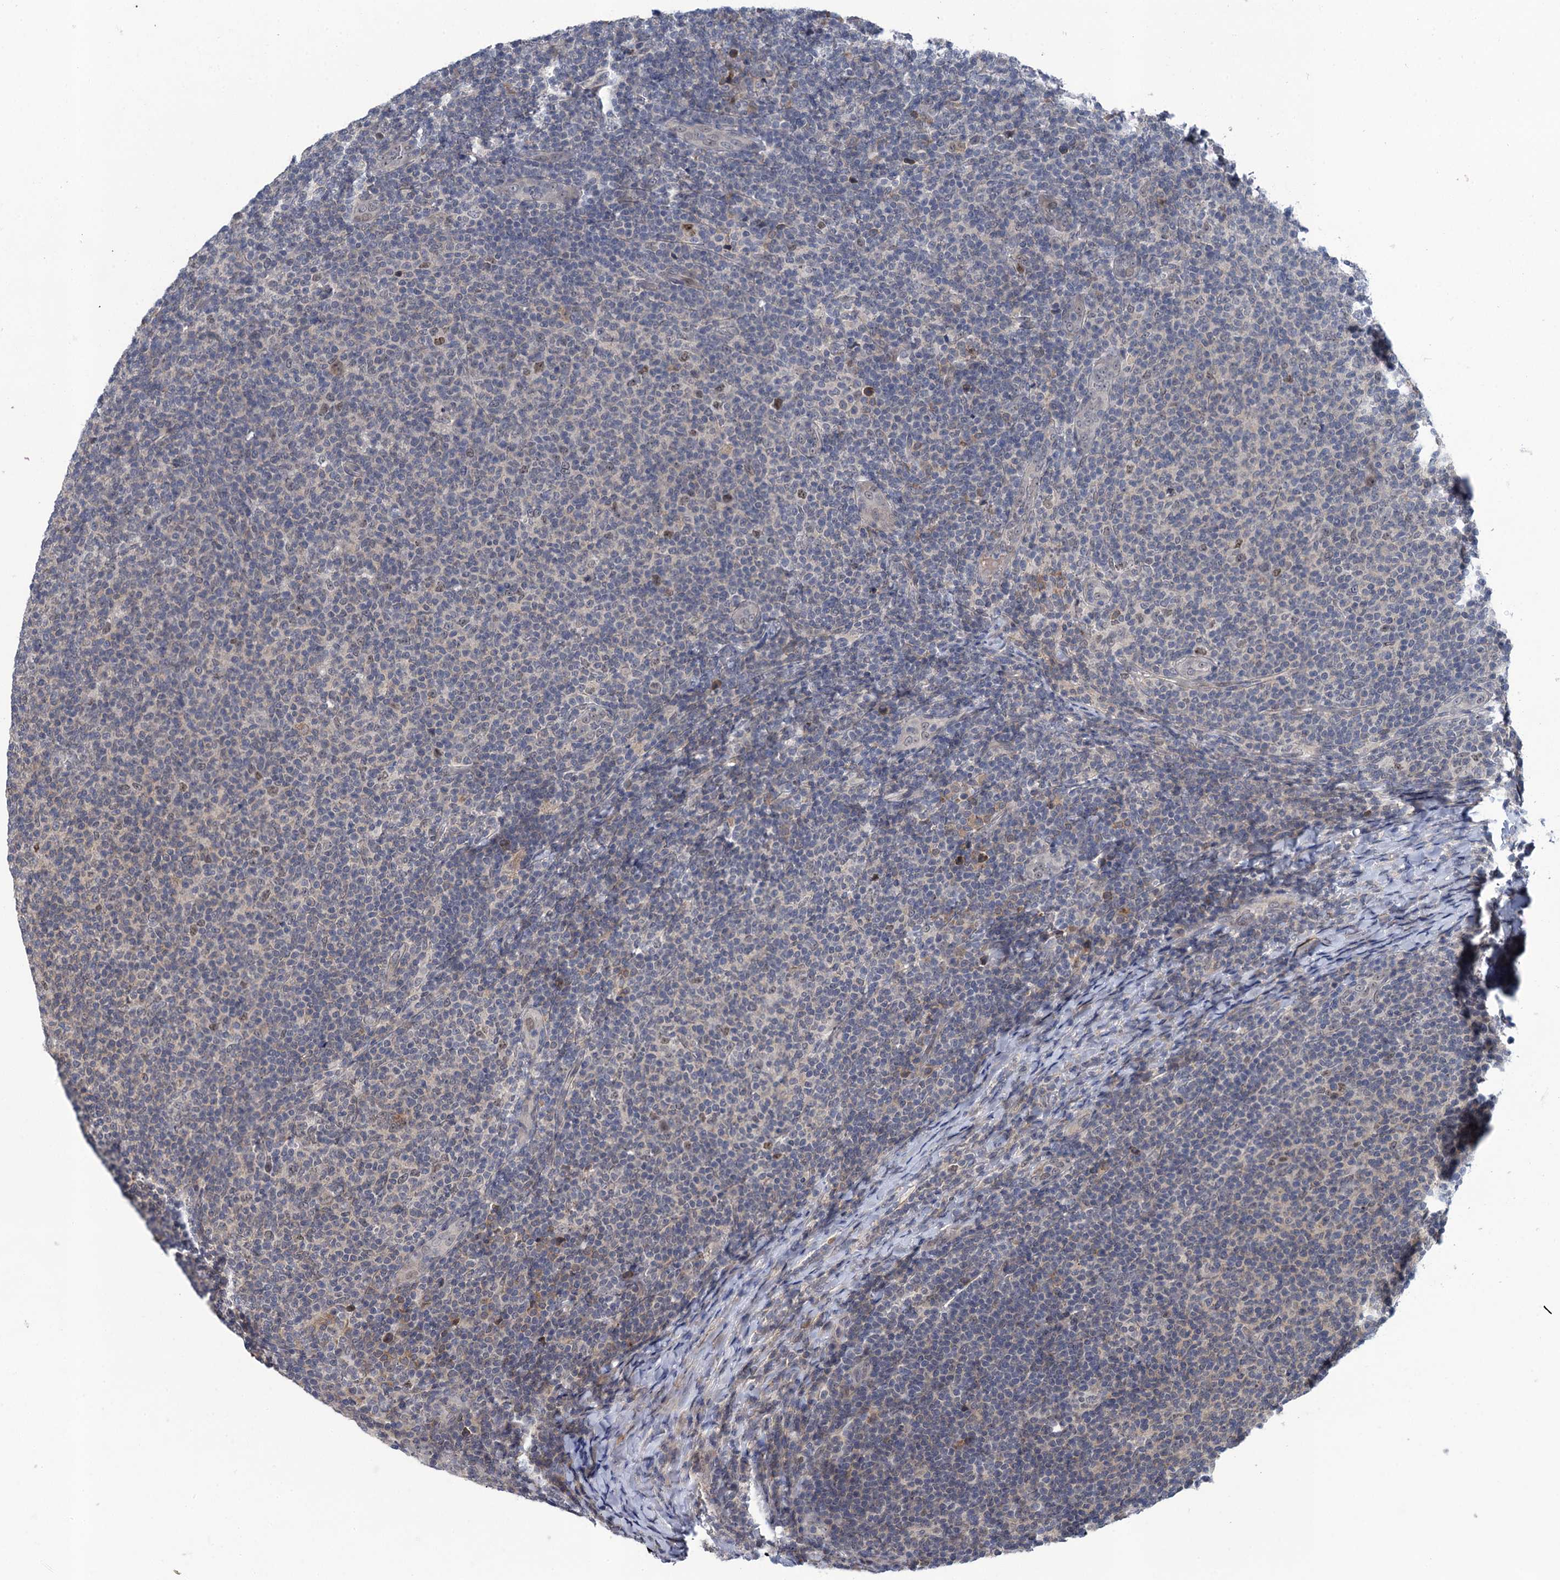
{"staining": {"intensity": "negative", "quantity": "none", "location": "none"}, "tissue": "lymphoma", "cell_type": "Tumor cells", "image_type": "cancer", "snomed": [{"axis": "morphology", "description": "Malignant lymphoma, non-Hodgkin's type, Low grade"}, {"axis": "topography", "description": "Lymph node"}], "caption": "High power microscopy histopathology image of an immunohistochemistry (IHC) micrograph of malignant lymphoma, non-Hodgkin's type (low-grade), revealing no significant staining in tumor cells.", "gene": "MRFAP1", "patient": {"sex": "male", "age": 66}}